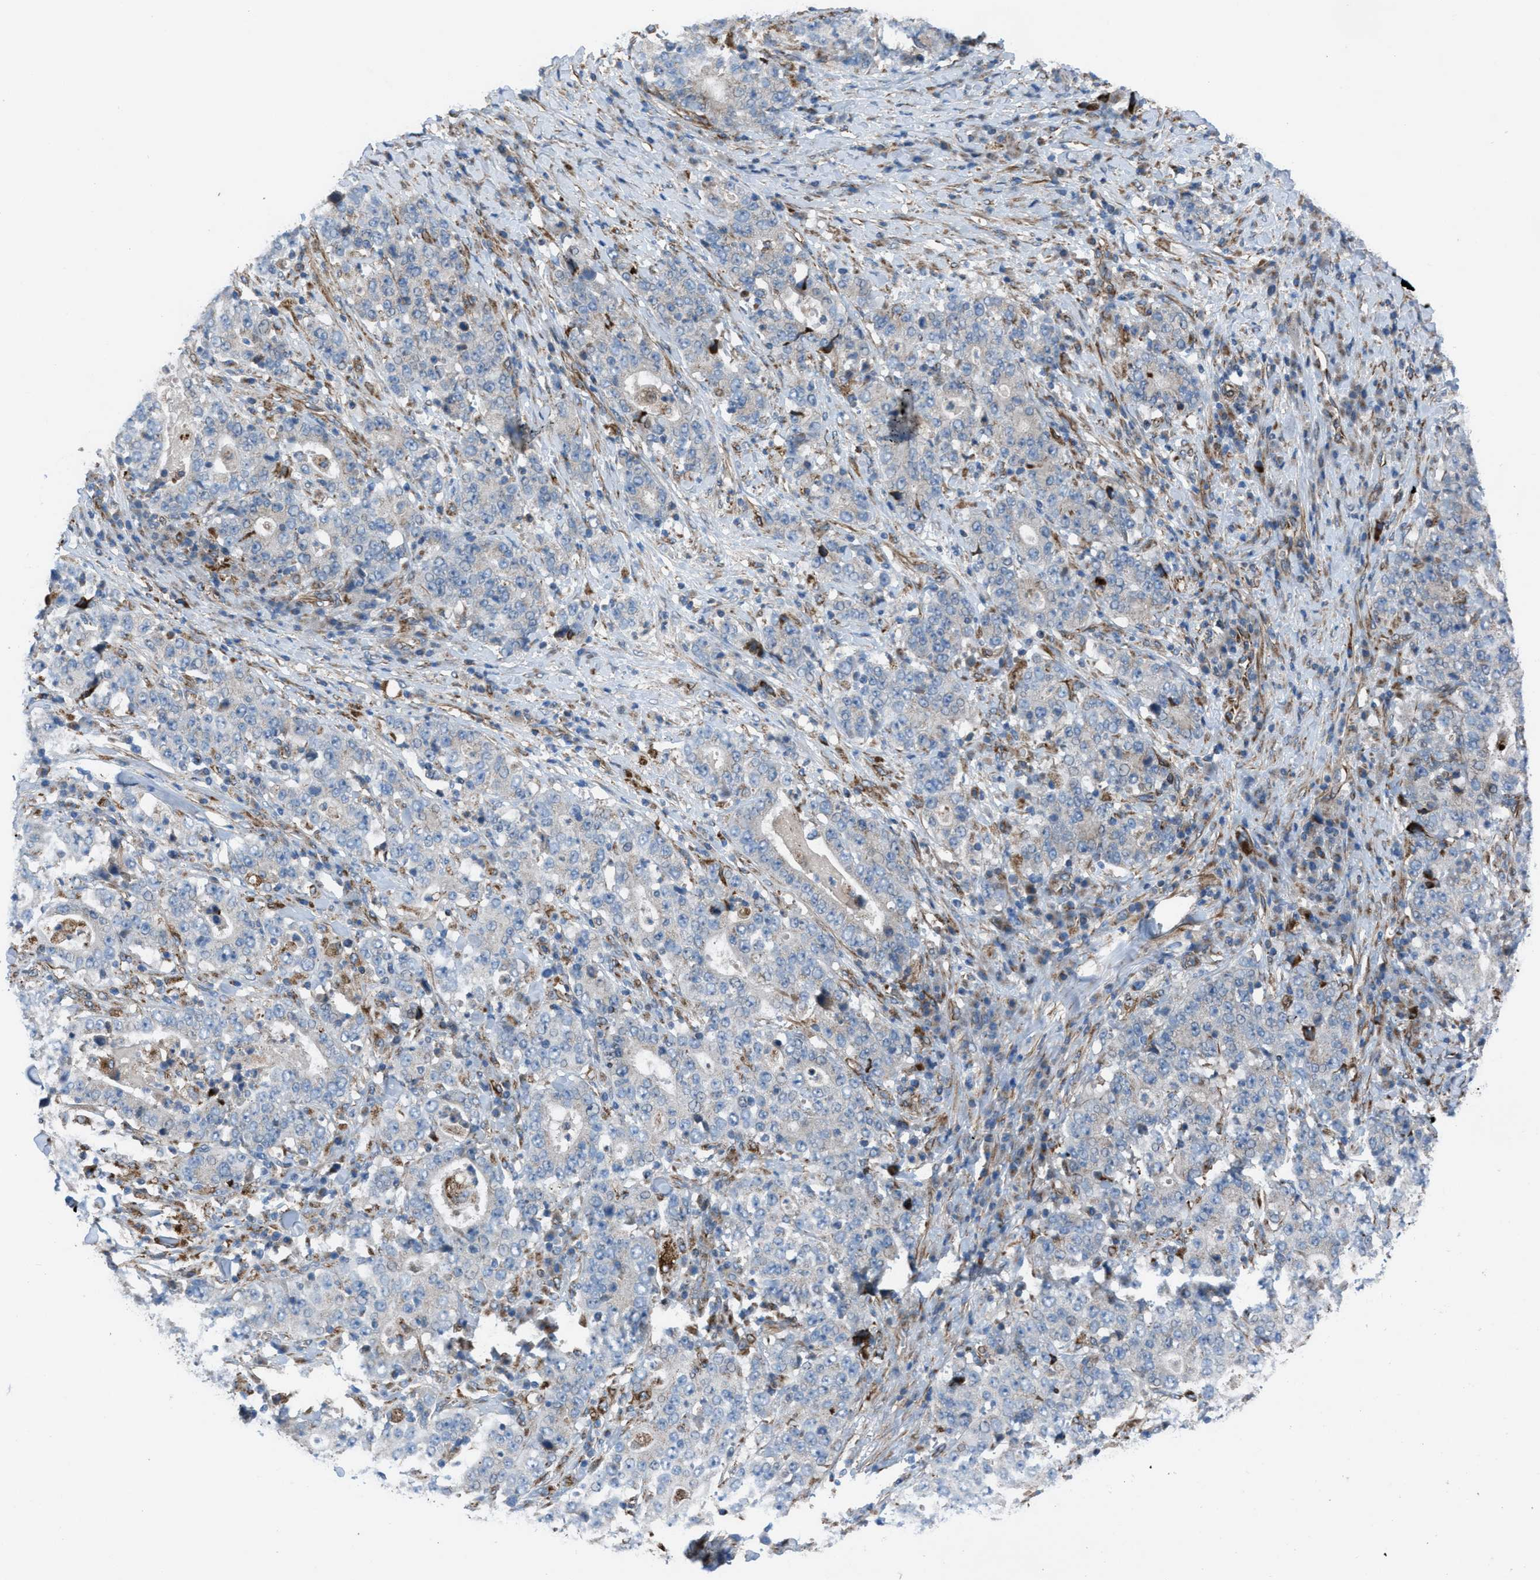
{"staining": {"intensity": "negative", "quantity": "none", "location": "none"}, "tissue": "stomach cancer", "cell_type": "Tumor cells", "image_type": "cancer", "snomed": [{"axis": "morphology", "description": "Normal tissue, NOS"}, {"axis": "morphology", "description": "Adenocarcinoma, NOS"}, {"axis": "topography", "description": "Stomach, upper"}, {"axis": "topography", "description": "Stomach"}], "caption": "Human stomach cancer stained for a protein using IHC demonstrates no staining in tumor cells.", "gene": "SLC6A9", "patient": {"sex": "male", "age": 59}}